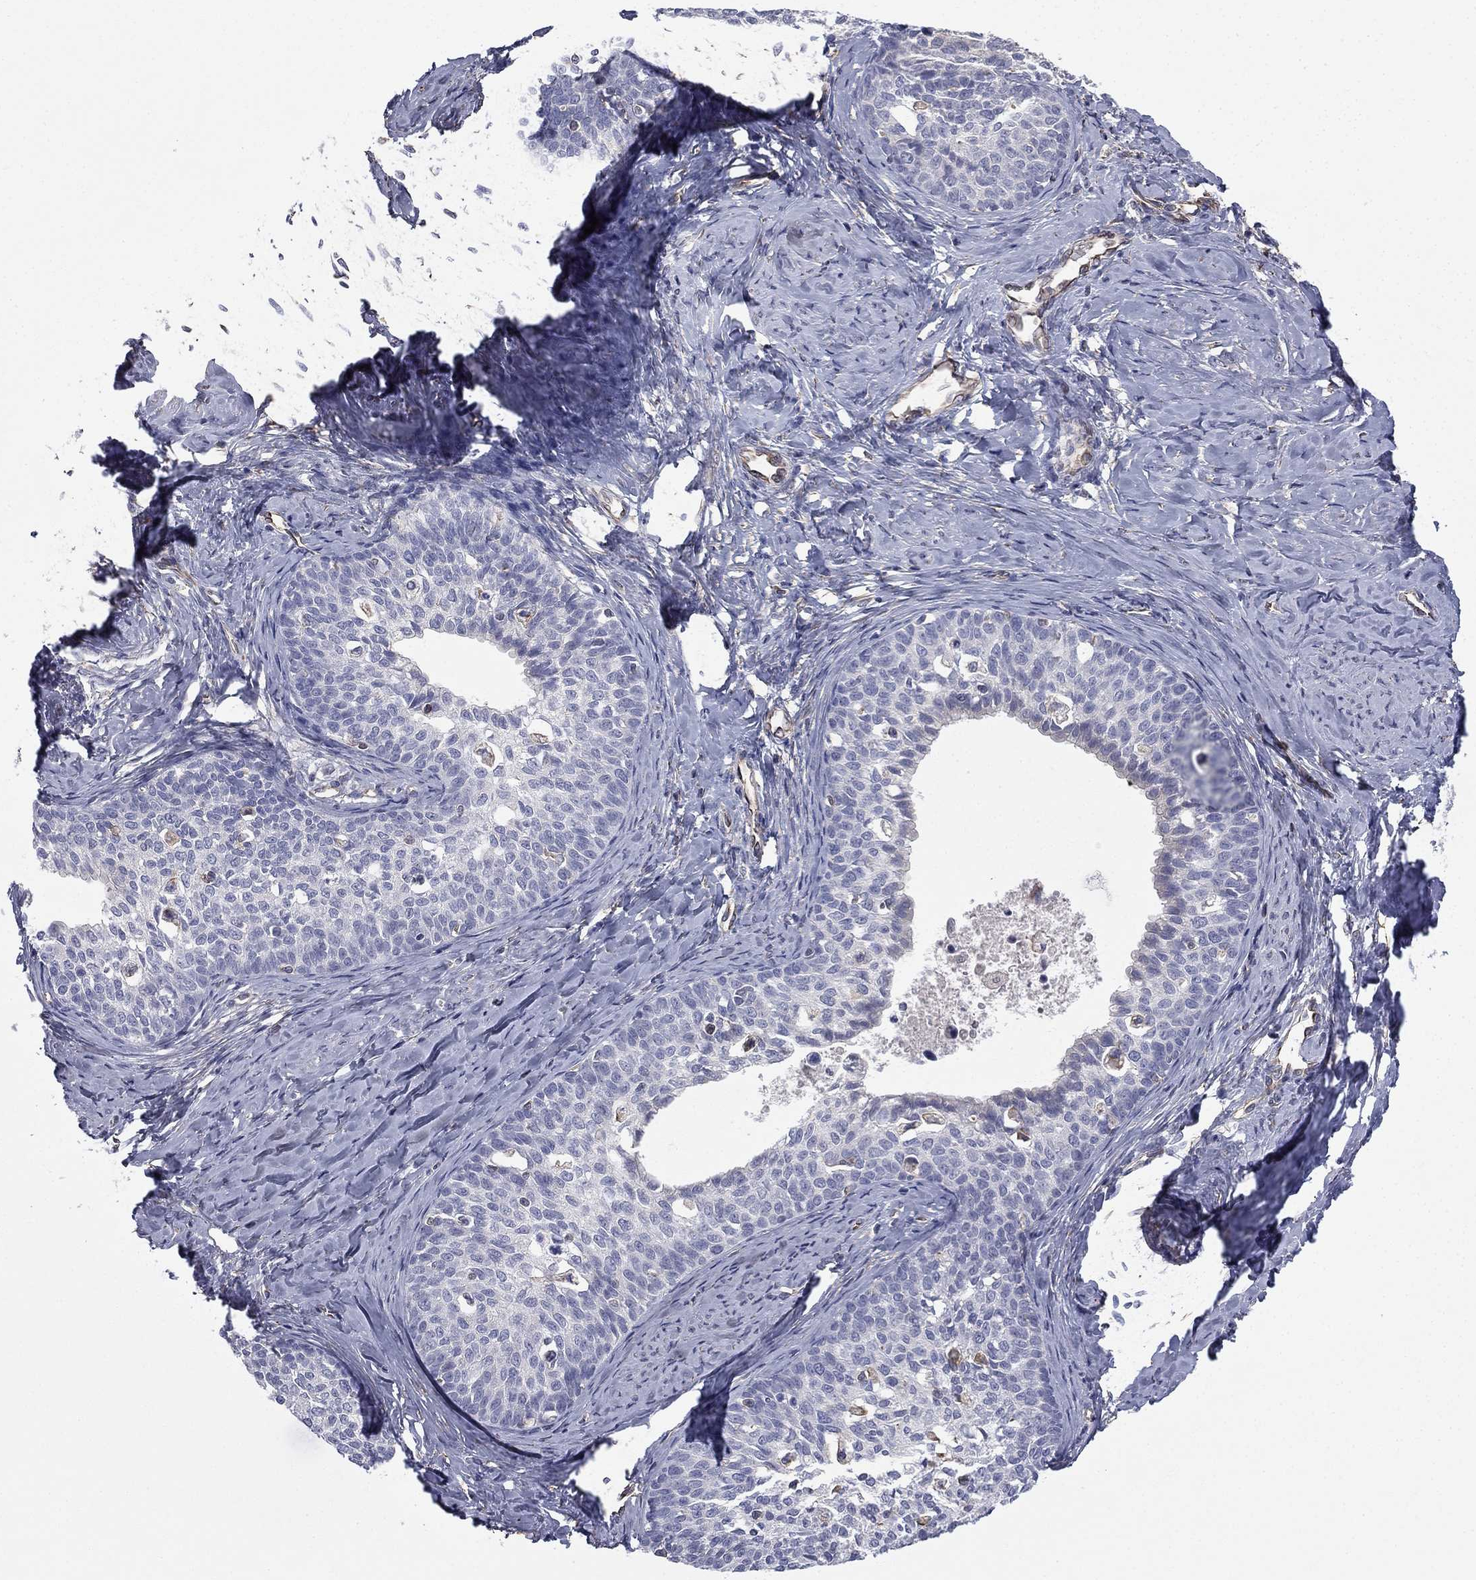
{"staining": {"intensity": "negative", "quantity": "none", "location": "none"}, "tissue": "cervical cancer", "cell_type": "Tumor cells", "image_type": "cancer", "snomed": [{"axis": "morphology", "description": "Squamous cell carcinoma, NOS"}, {"axis": "topography", "description": "Cervix"}], "caption": "Tumor cells are negative for brown protein staining in cervical cancer. Brightfield microscopy of immunohistochemistry (IHC) stained with DAB (brown) and hematoxylin (blue), captured at high magnification.", "gene": "SCUBE1", "patient": {"sex": "female", "age": 51}}